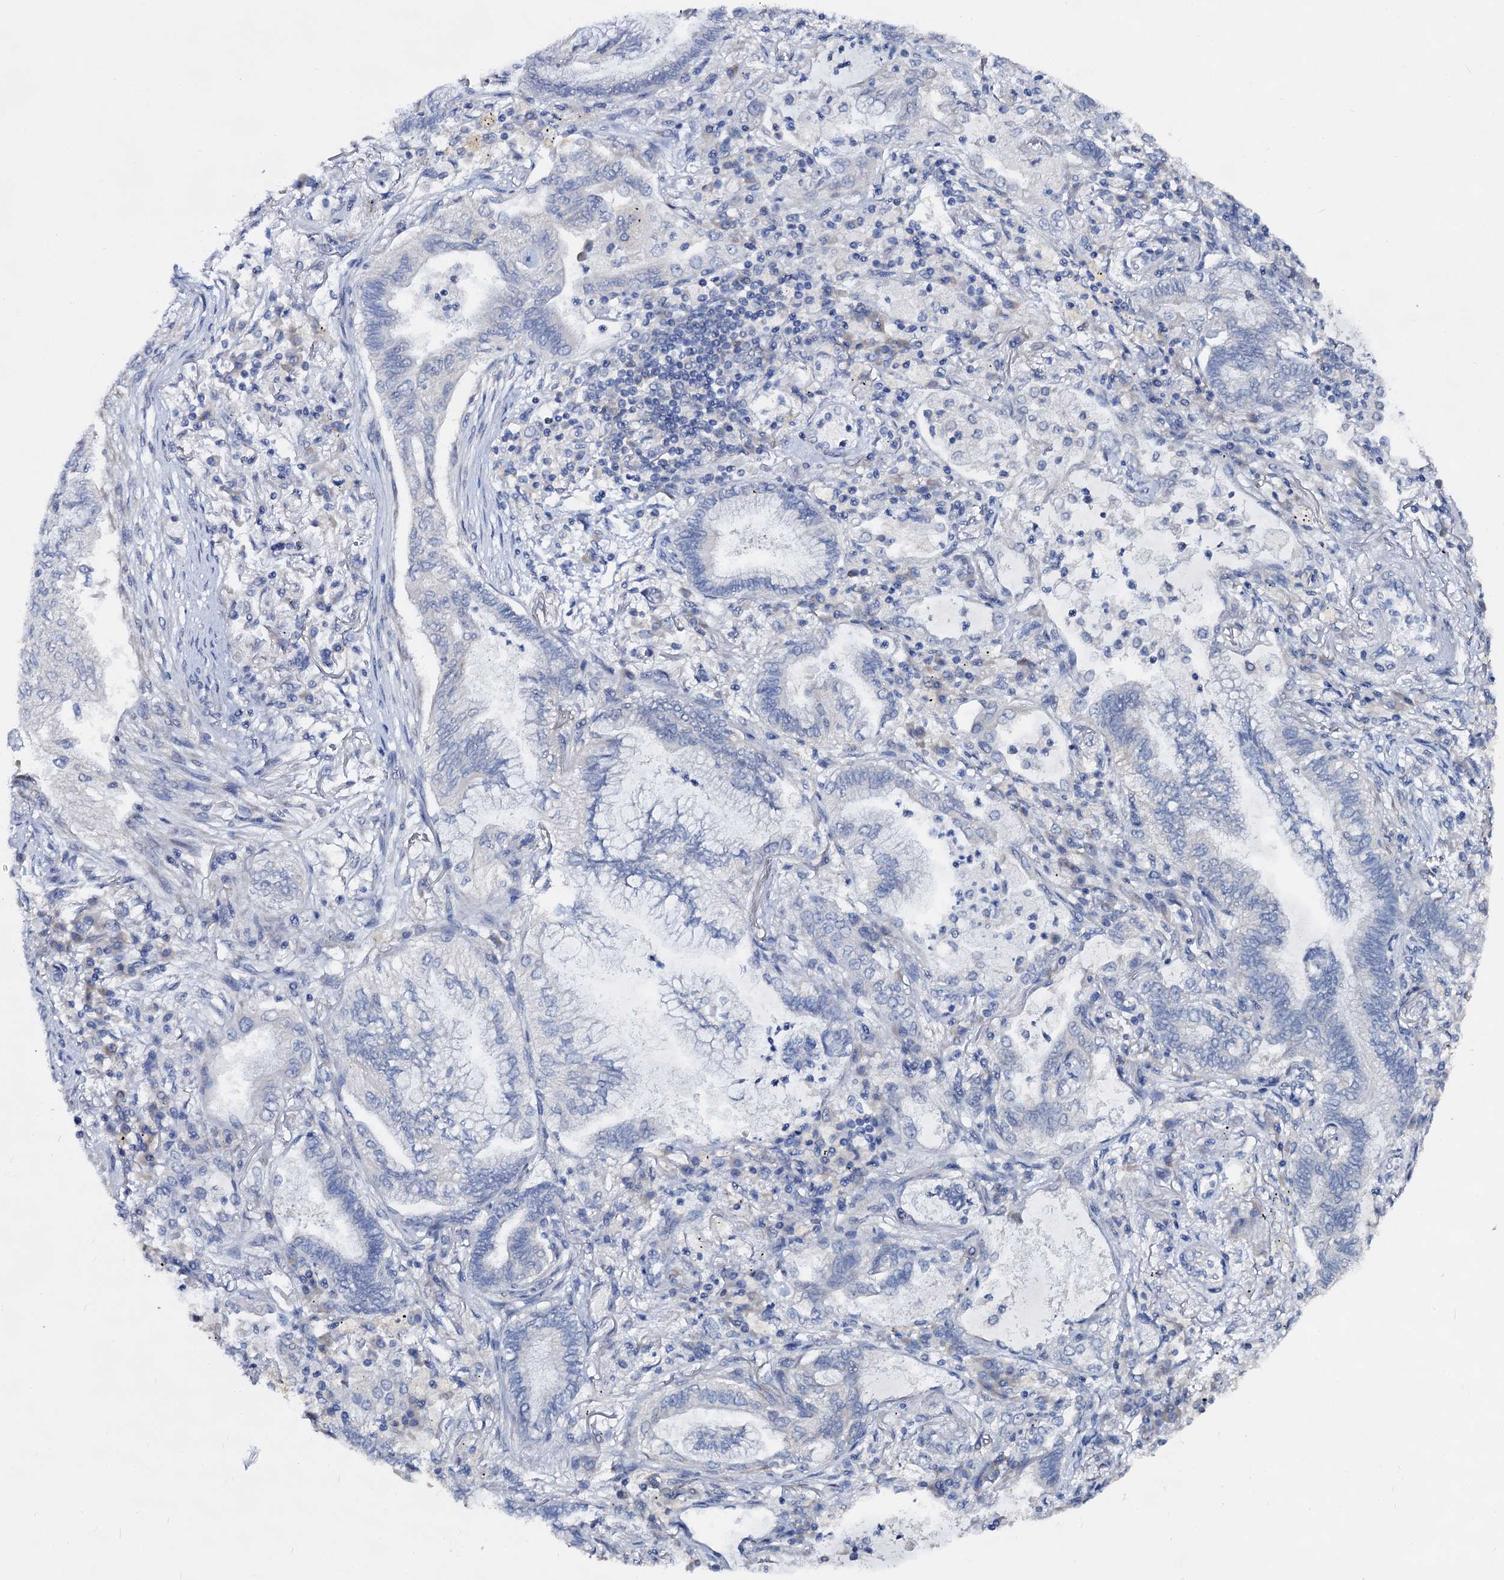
{"staining": {"intensity": "negative", "quantity": "none", "location": "none"}, "tissue": "lung cancer", "cell_type": "Tumor cells", "image_type": "cancer", "snomed": [{"axis": "morphology", "description": "Adenocarcinoma, NOS"}, {"axis": "topography", "description": "Lung"}], "caption": "IHC micrograph of neoplastic tissue: human lung cancer (adenocarcinoma) stained with DAB (3,3'-diaminobenzidine) shows no significant protein staining in tumor cells.", "gene": "CAPRIN2", "patient": {"sex": "female", "age": 70}}